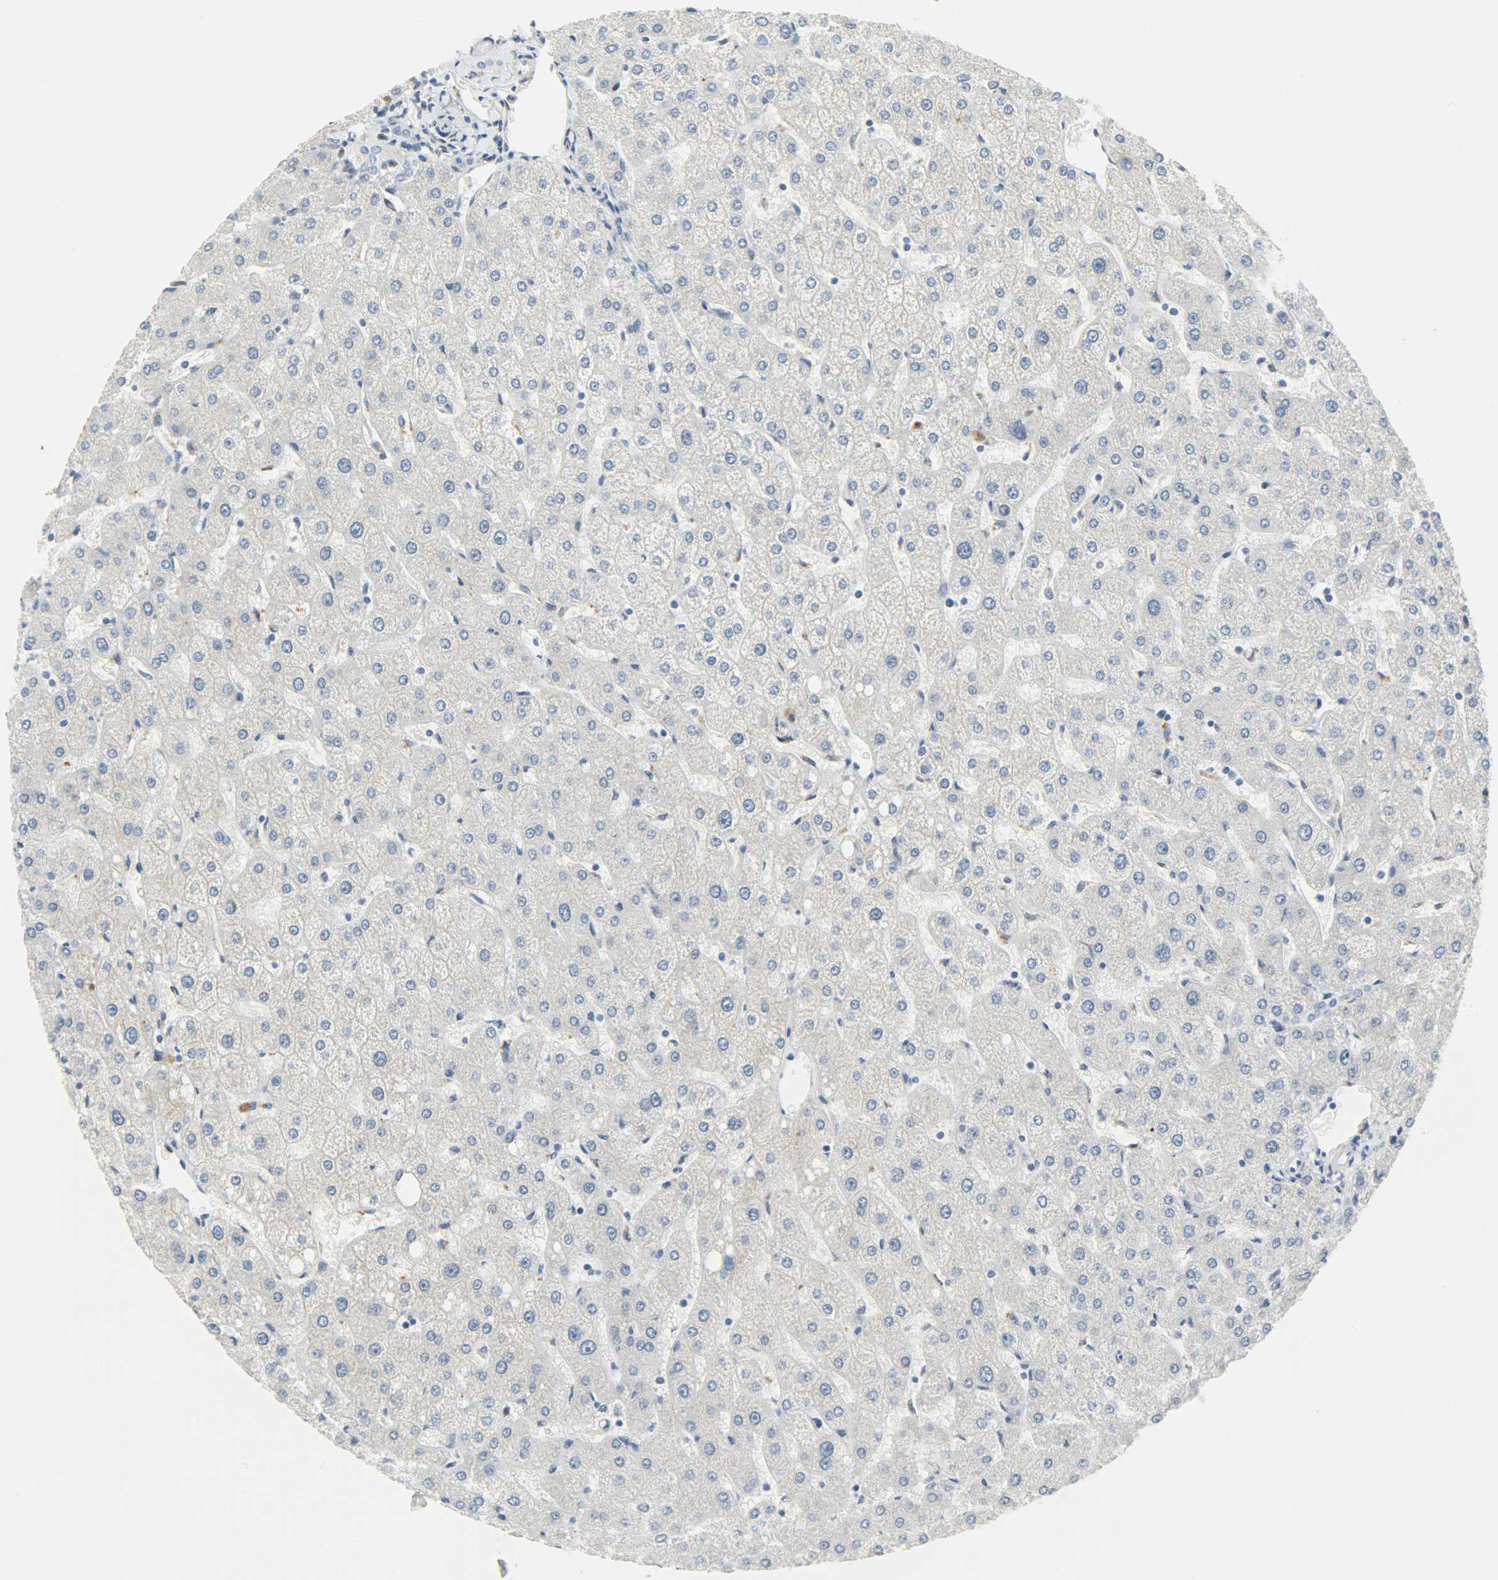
{"staining": {"intensity": "negative", "quantity": "none", "location": "none"}, "tissue": "liver", "cell_type": "Cholangiocytes", "image_type": "normal", "snomed": [{"axis": "morphology", "description": "Normal tissue, NOS"}, {"axis": "topography", "description": "Liver"}], "caption": "Immunohistochemical staining of unremarkable human liver reveals no significant staining in cholangiocytes.", "gene": "JUNB", "patient": {"sex": "male", "age": 67}}